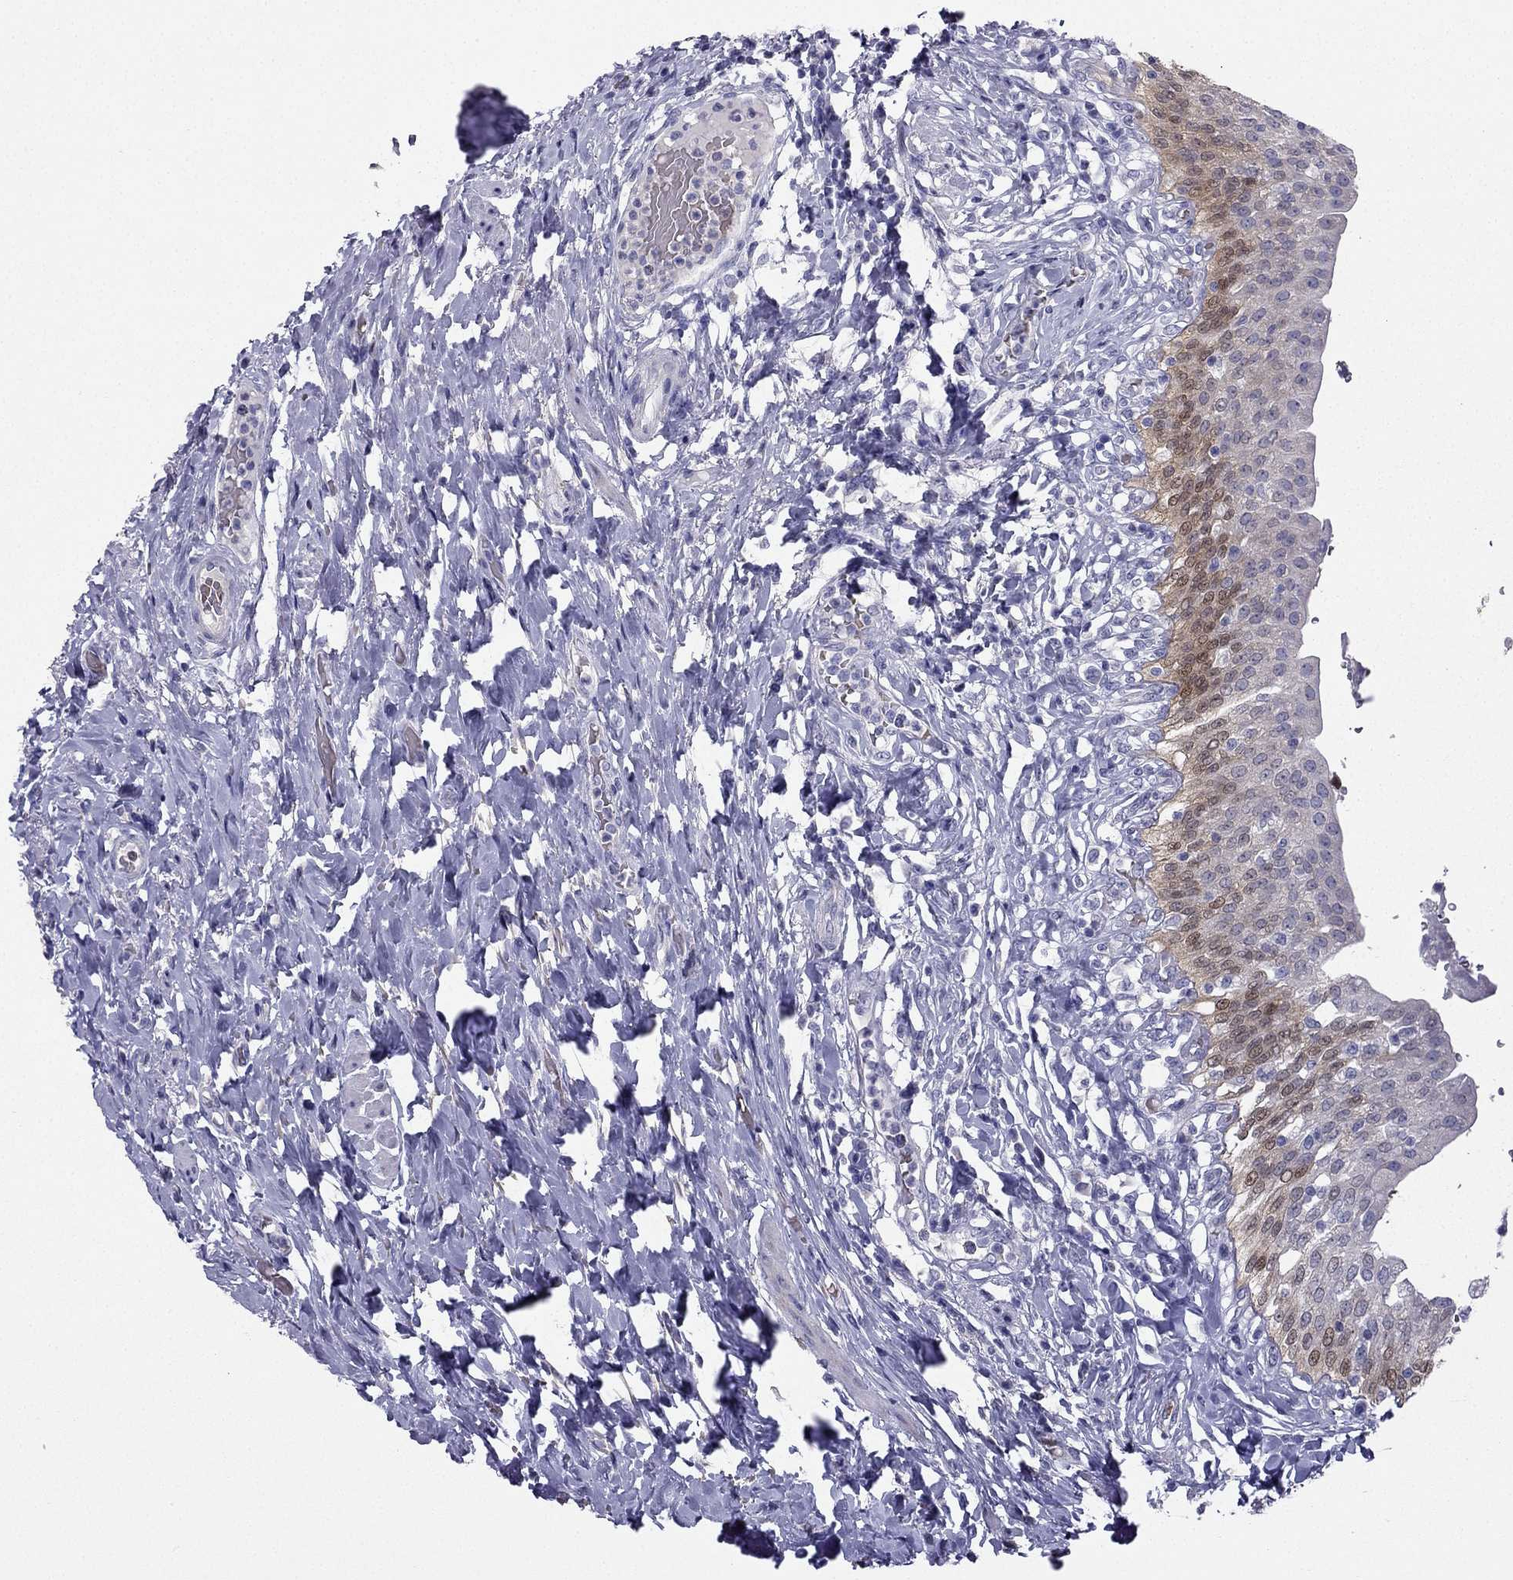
{"staining": {"intensity": "moderate", "quantity": "25%-75%", "location": "cytoplasmic/membranous"}, "tissue": "urinary bladder", "cell_type": "Urothelial cells", "image_type": "normal", "snomed": [{"axis": "morphology", "description": "Normal tissue, NOS"}, {"axis": "morphology", "description": "Inflammation, NOS"}, {"axis": "topography", "description": "Urinary bladder"}], "caption": "The immunohistochemical stain shows moderate cytoplasmic/membranous positivity in urothelial cells of unremarkable urinary bladder. Nuclei are stained in blue.", "gene": "RSPH14", "patient": {"sex": "male", "age": 64}}